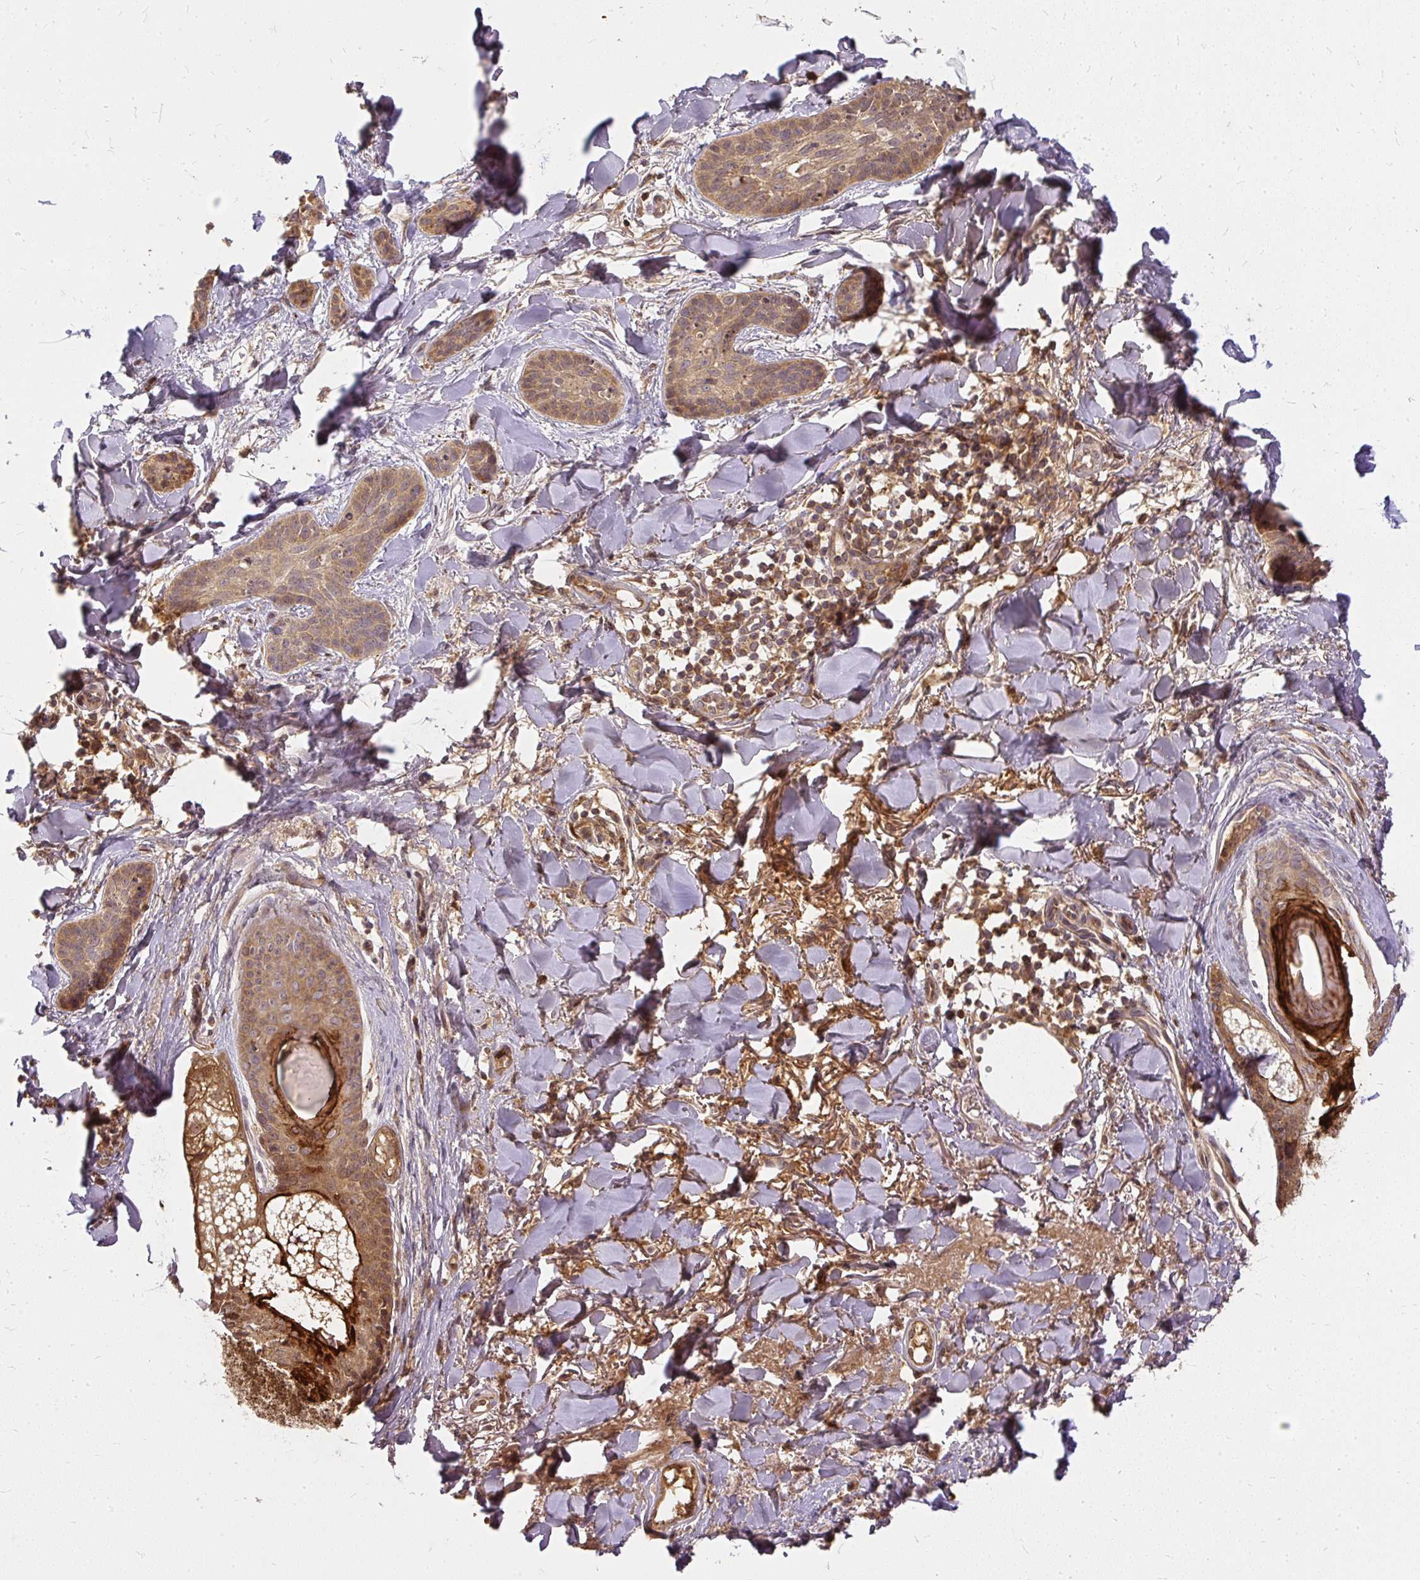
{"staining": {"intensity": "moderate", "quantity": ">75%", "location": "cytoplasmic/membranous"}, "tissue": "skin cancer", "cell_type": "Tumor cells", "image_type": "cancer", "snomed": [{"axis": "morphology", "description": "Basal cell carcinoma"}, {"axis": "topography", "description": "Skin"}], "caption": "This is an image of immunohistochemistry (IHC) staining of skin cancer, which shows moderate positivity in the cytoplasmic/membranous of tumor cells.", "gene": "AP5S1", "patient": {"sex": "male", "age": 52}}